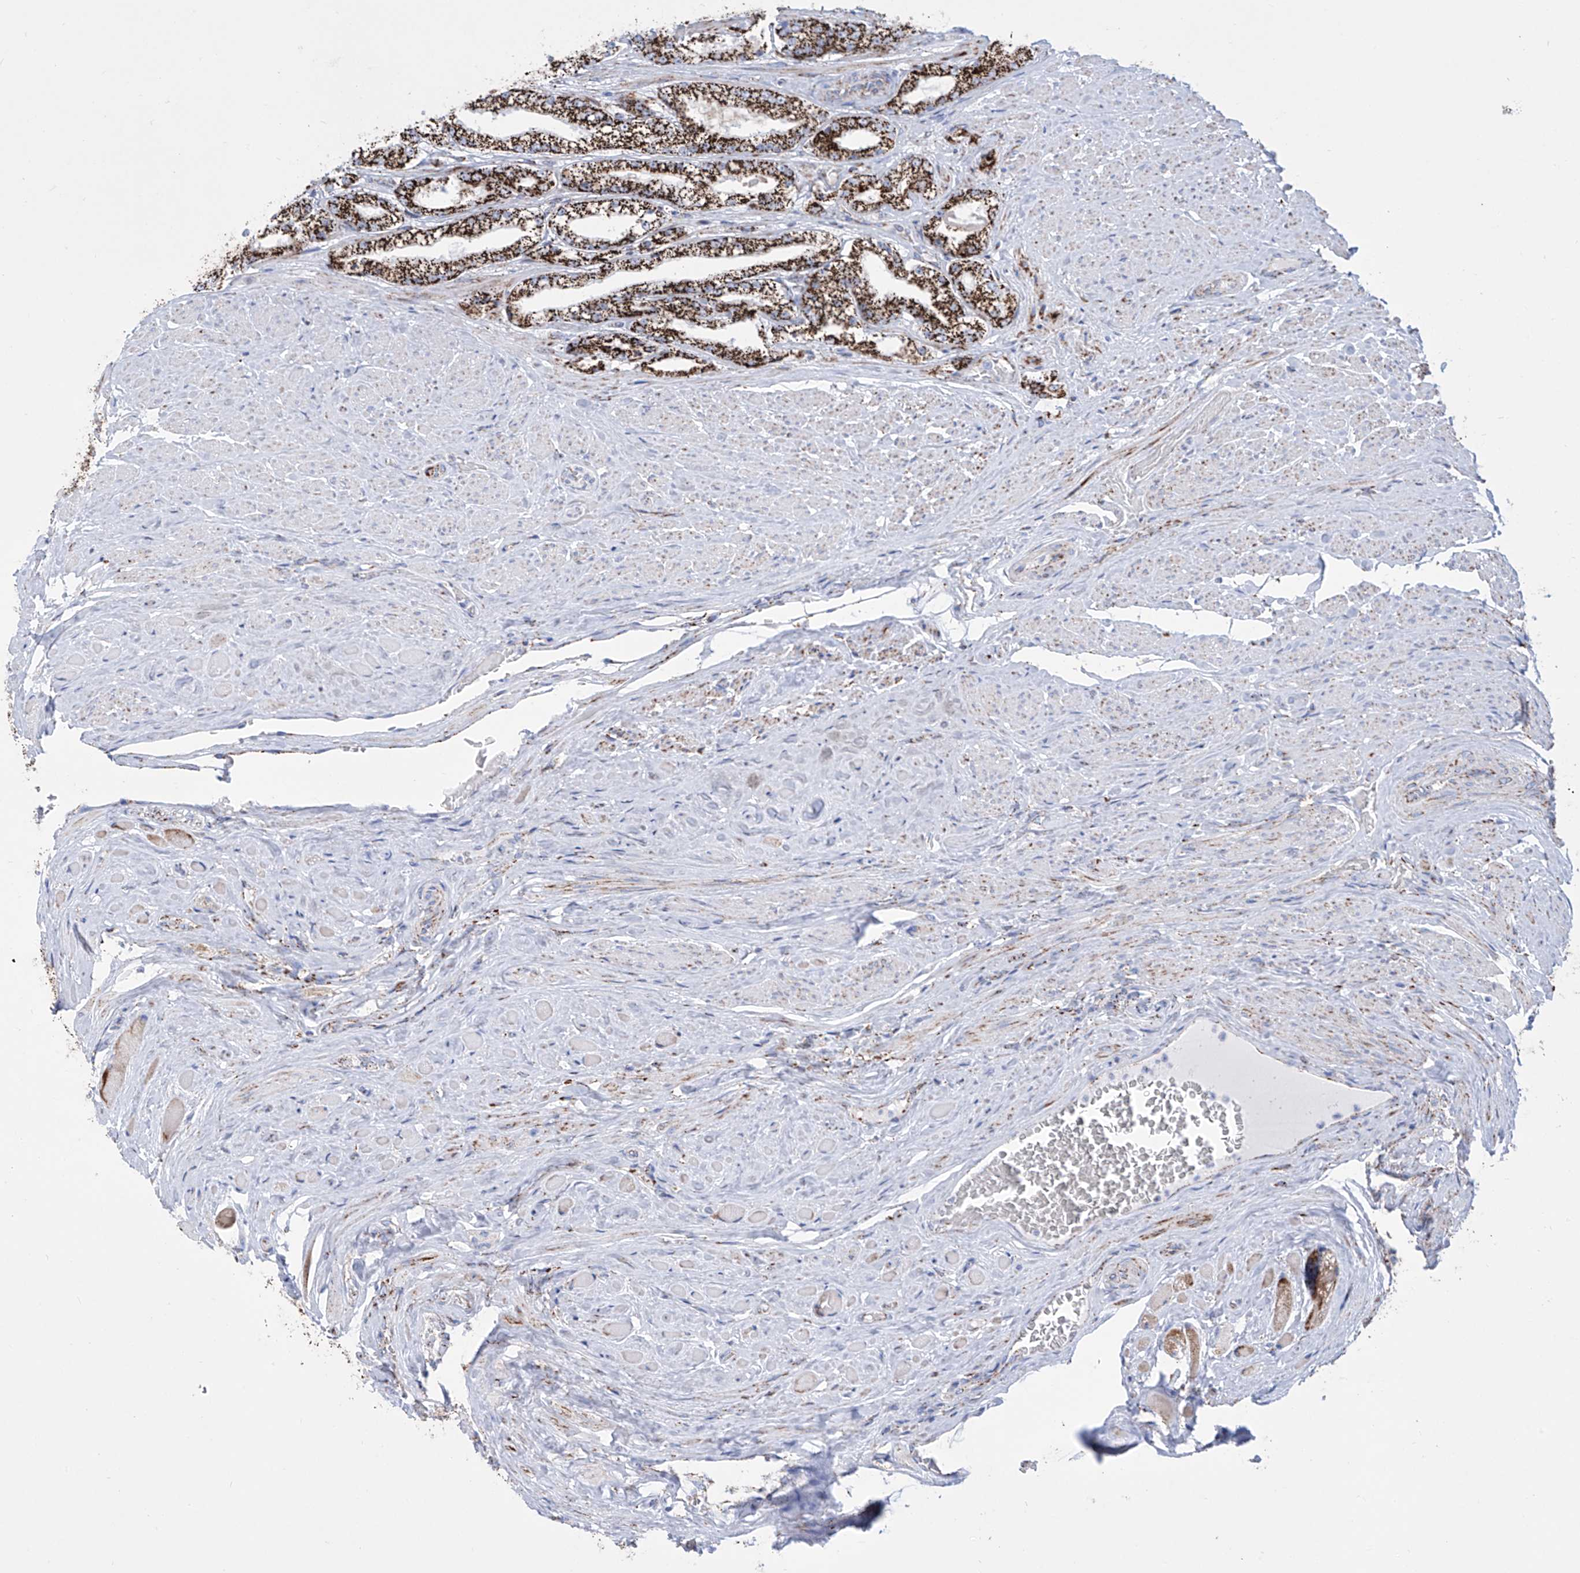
{"staining": {"intensity": "strong", "quantity": ">75%", "location": "cytoplasmic/membranous"}, "tissue": "prostate cancer", "cell_type": "Tumor cells", "image_type": "cancer", "snomed": [{"axis": "morphology", "description": "Adenocarcinoma, High grade"}, {"axis": "topography", "description": "Prostate"}], "caption": "Immunohistochemical staining of prostate cancer shows high levels of strong cytoplasmic/membranous staining in approximately >75% of tumor cells.", "gene": "ALDH6A1", "patient": {"sex": "male", "age": 64}}